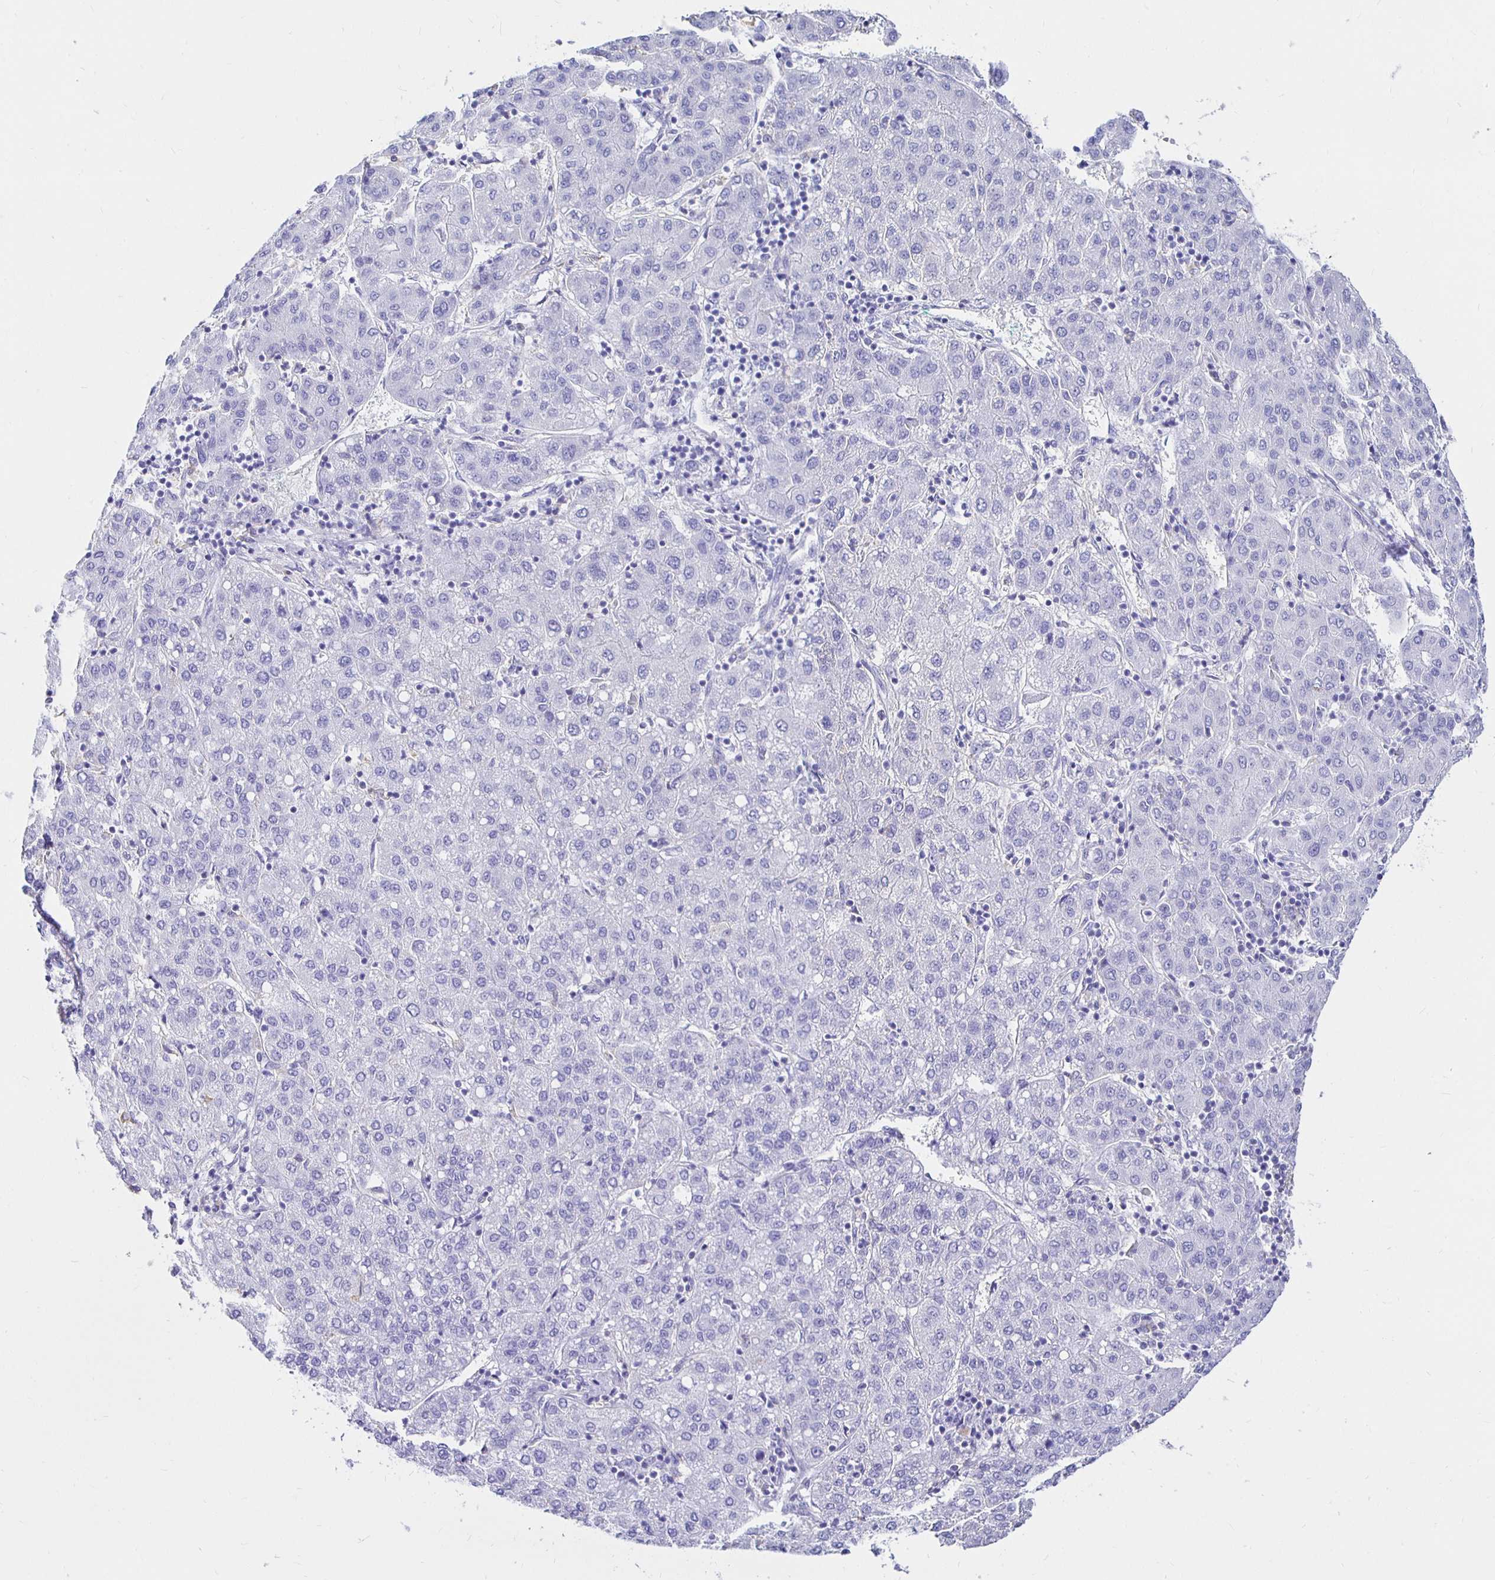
{"staining": {"intensity": "negative", "quantity": "none", "location": "none"}, "tissue": "liver cancer", "cell_type": "Tumor cells", "image_type": "cancer", "snomed": [{"axis": "morphology", "description": "Carcinoma, Hepatocellular, NOS"}, {"axis": "topography", "description": "Liver"}], "caption": "A high-resolution histopathology image shows immunohistochemistry (IHC) staining of liver cancer (hepatocellular carcinoma), which reveals no significant positivity in tumor cells.", "gene": "UMOD", "patient": {"sex": "male", "age": 65}}